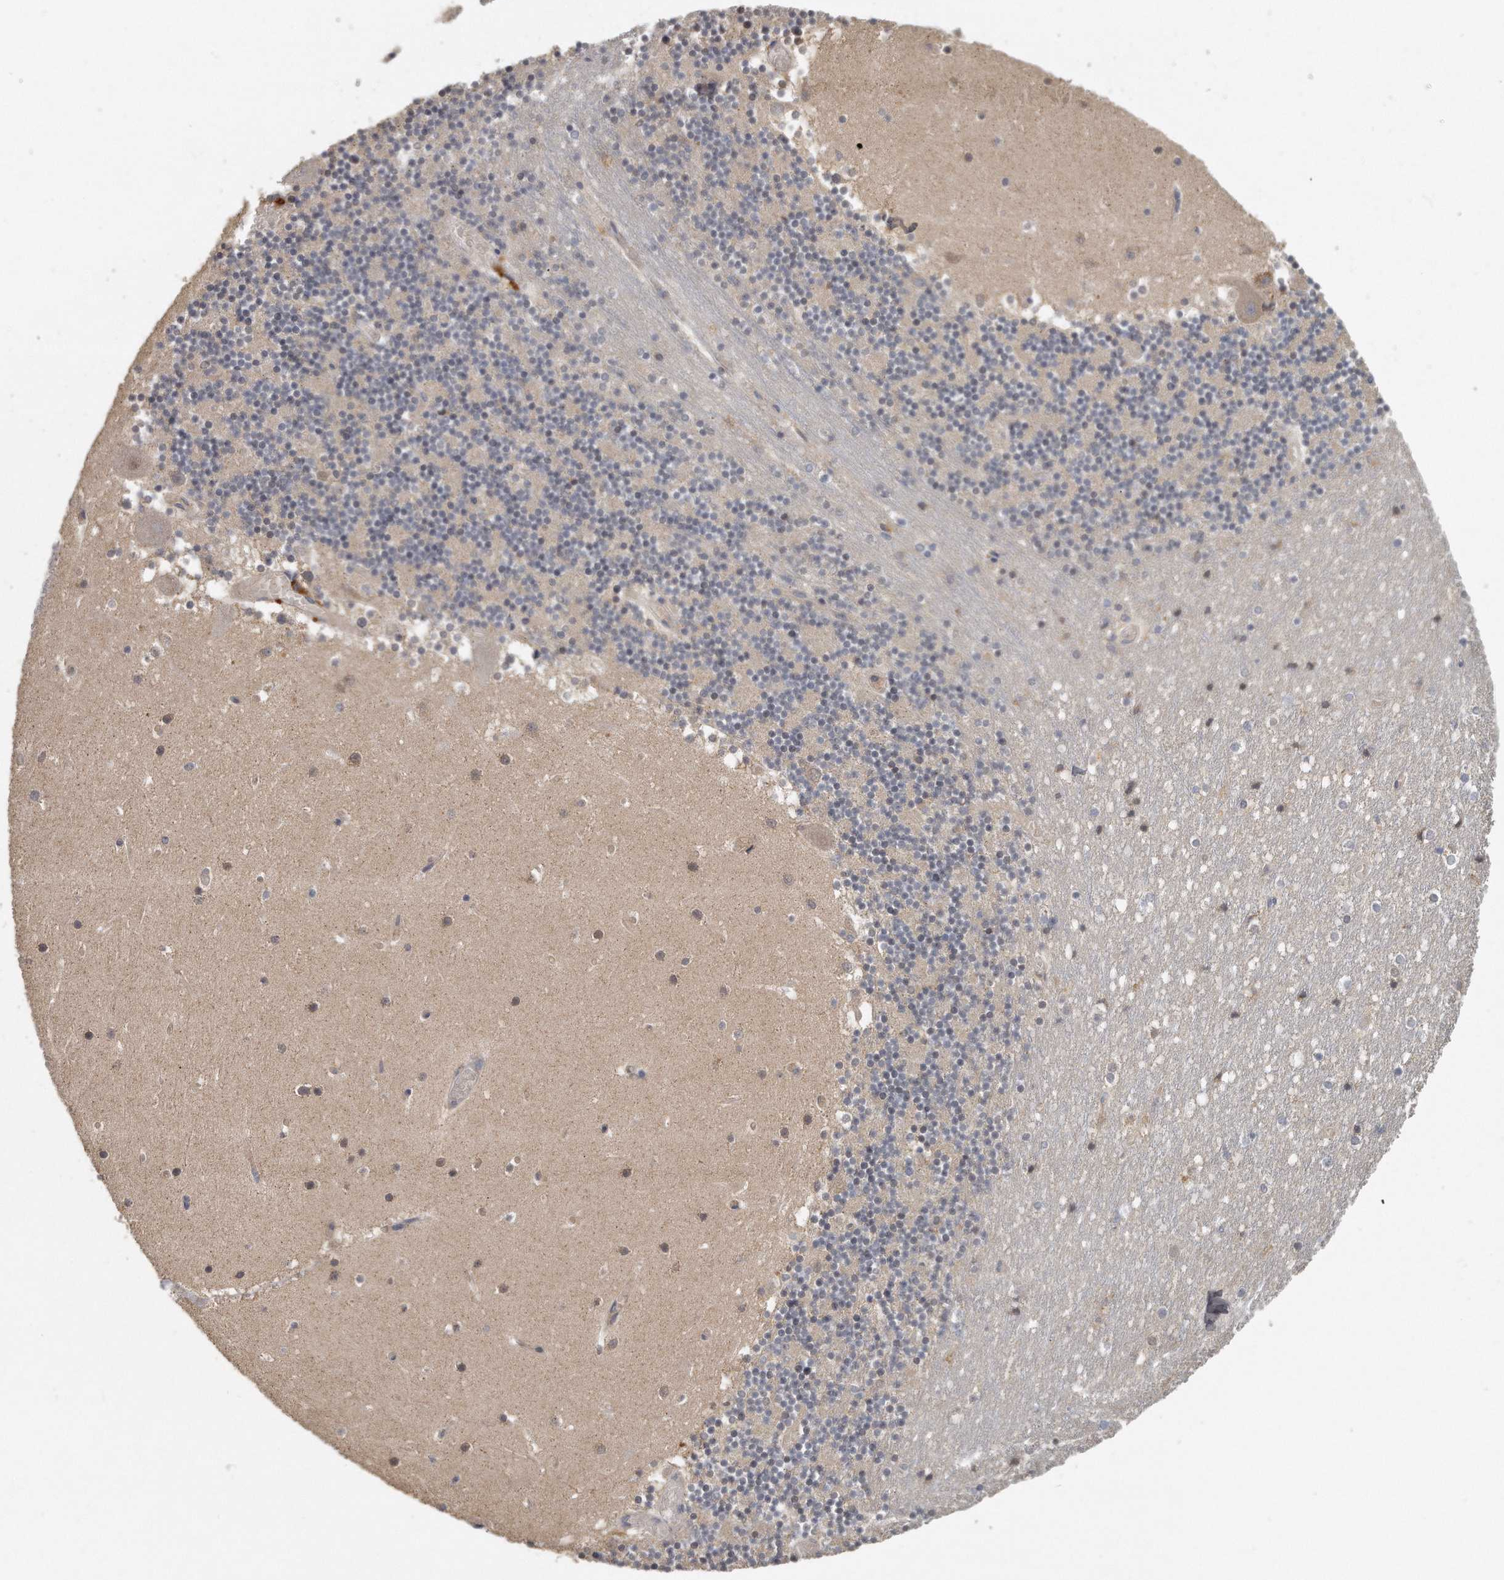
{"staining": {"intensity": "weak", "quantity": "<25%", "location": "cytoplasmic/membranous"}, "tissue": "cerebellum", "cell_type": "Cells in granular layer", "image_type": "normal", "snomed": [{"axis": "morphology", "description": "Normal tissue, NOS"}, {"axis": "topography", "description": "Cerebellum"}], "caption": "Immunohistochemistry (IHC) of benign human cerebellum exhibits no expression in cells in granular layer.", "gene": "TRAPPC14", "patient": {"sex": "female", "age": 28}}